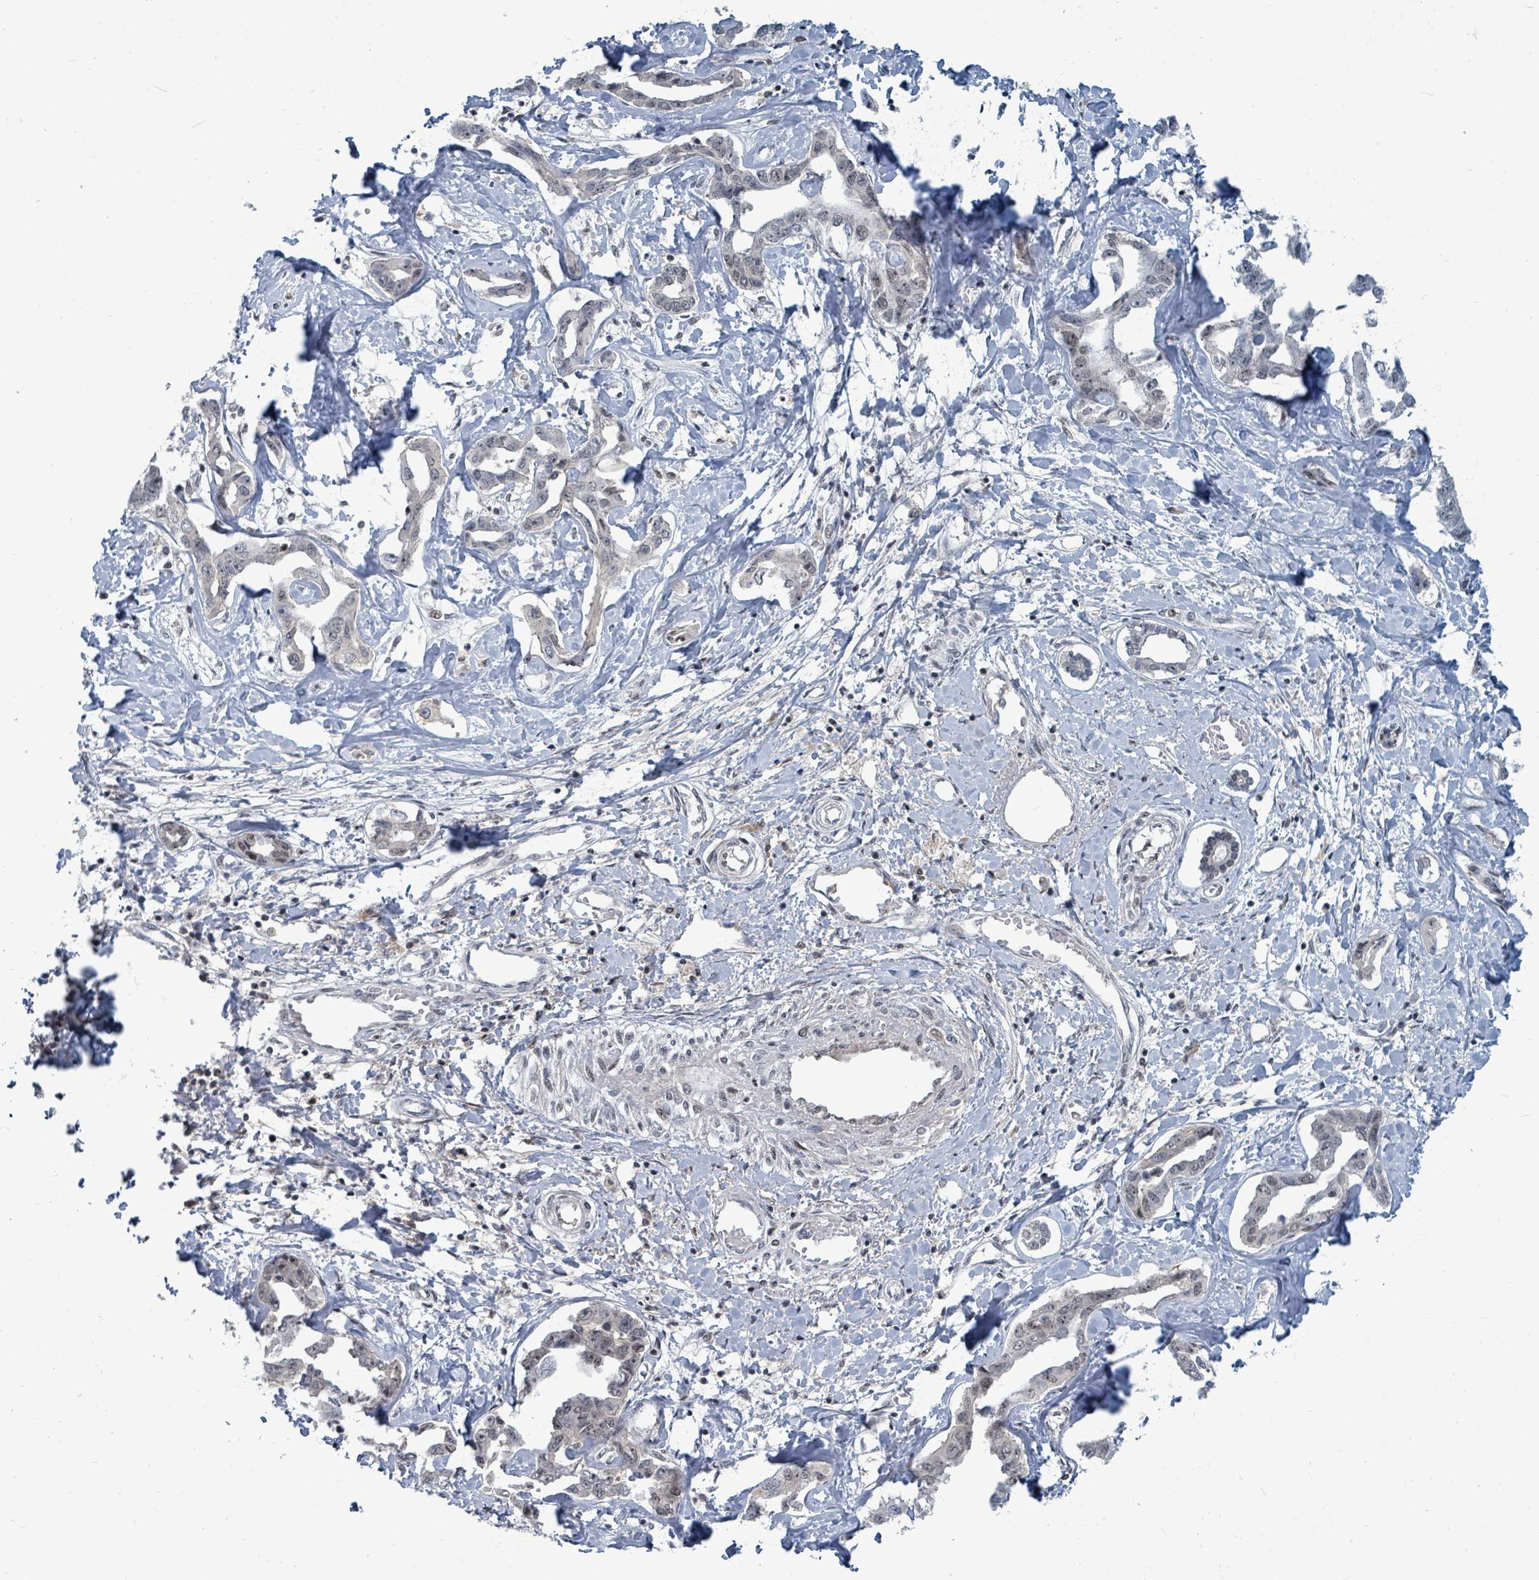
{"staining": {"intensity": "negative", "quantity": "none", "location": "none"}, "tissue": "liver cancer", "cell_type": "Tumor cells", "image_type": "cancer", "snomed": [{"axis": "morphology", "description": "Cholangiocarcinoma"}, {"axis": "topography", "description": "Liver"}], "caption": "Image shows no protein positivity in tumor cells of liver cholangiocarcinoma tissue.", "gene": "UCK1", "patient": {"sex": "male", "age": 59}}